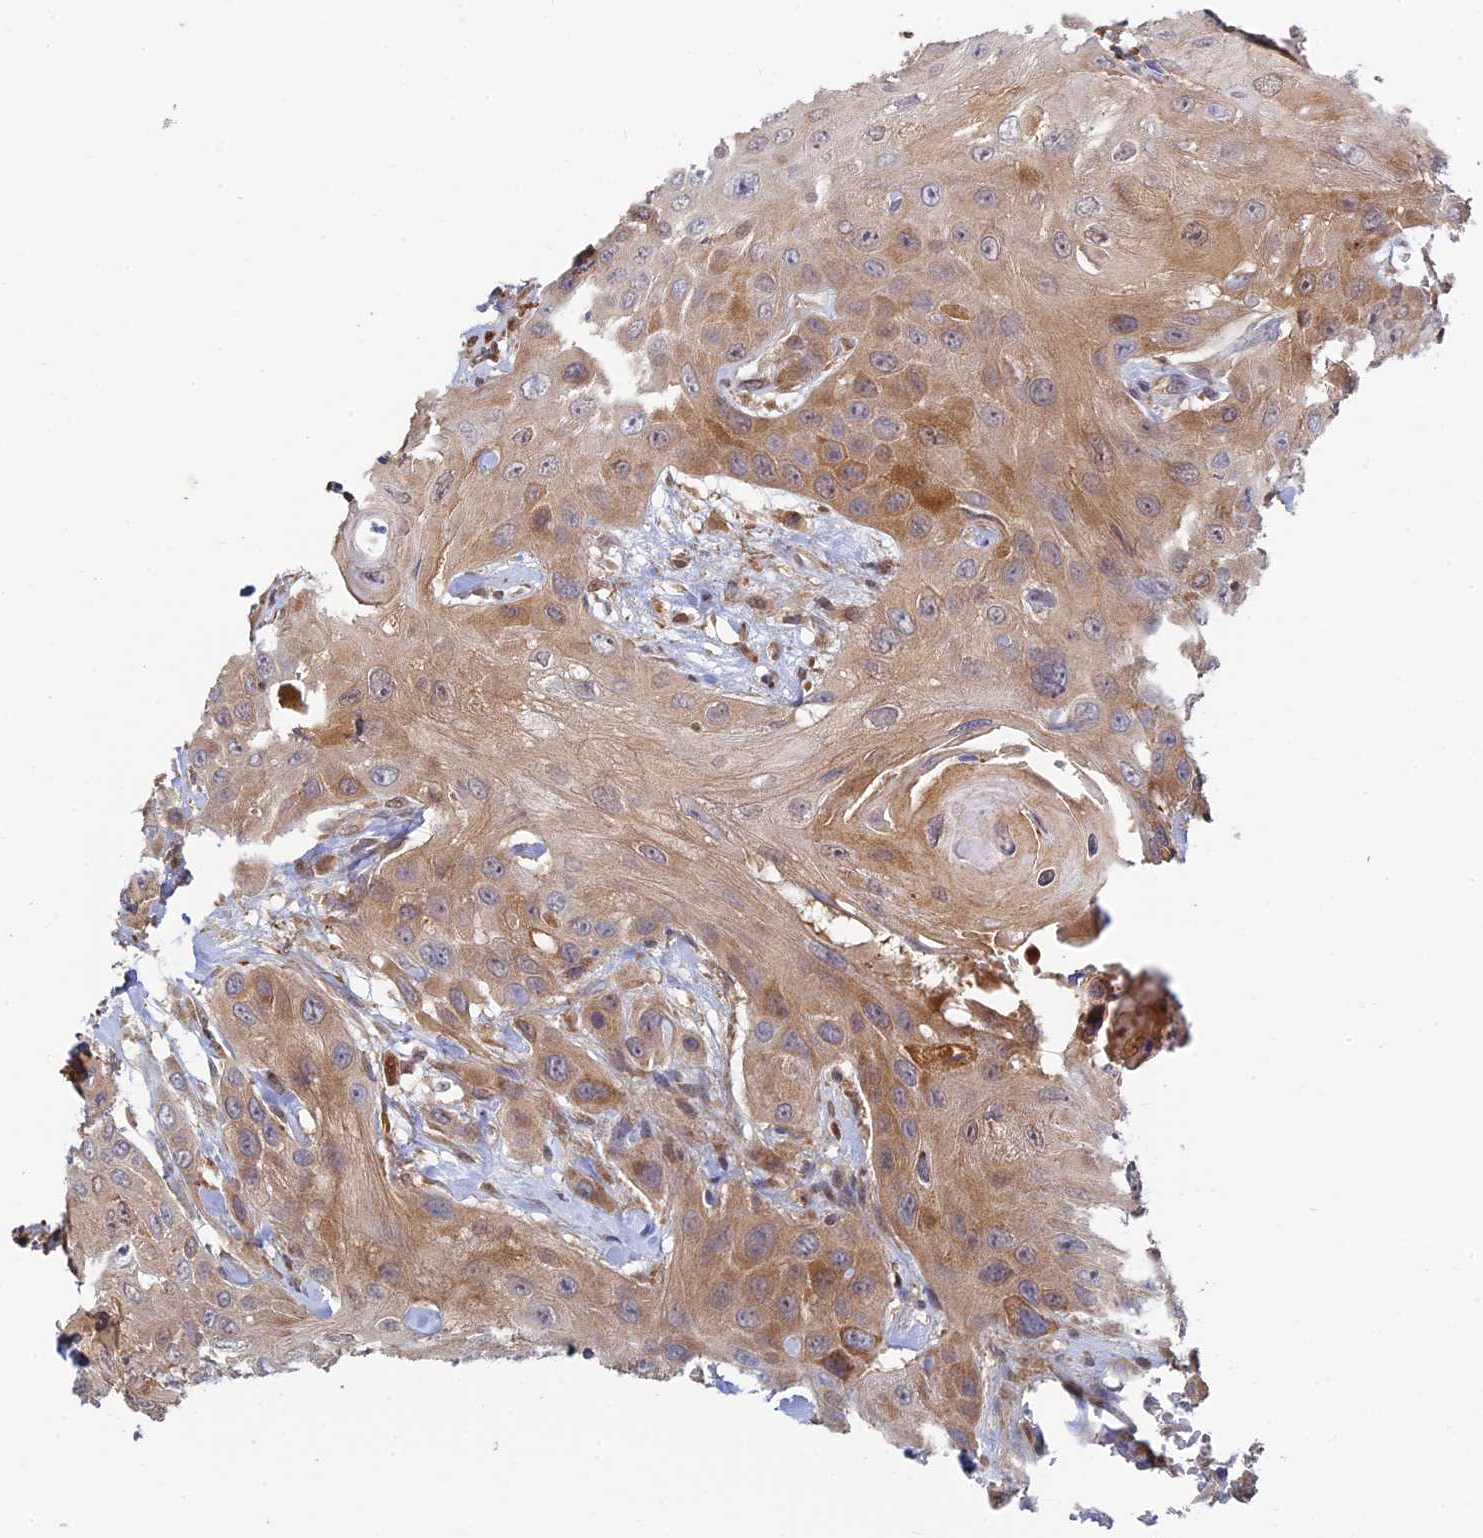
{"staining": {"intensity": "moderate", "quantity": ">75%", "location": "cytoplasmic/membranous"}, "tissue": "head and neck cancer", "cell_type": "Tumor cells", "image_type": "cancer", "snomed": [{"axis": "morphology", "description": "Squamous cell carcinoma, NOS"}, {"axis": "topography", "description": "Head-Neck"}], "caption": "Immunohistochemistry image of neoplastic tissue: squamous cell carcinoma (head and neck) stained using immunohistochemistry exhibits medium levels of moderate protein expression localized specifically in the cytoplasmic/membranous of tumor cells, appearing as a cytoplasmic/membranous brown color.", "gene": "SPATA5L1", "patient": {"sex": "male", "age": 81}}